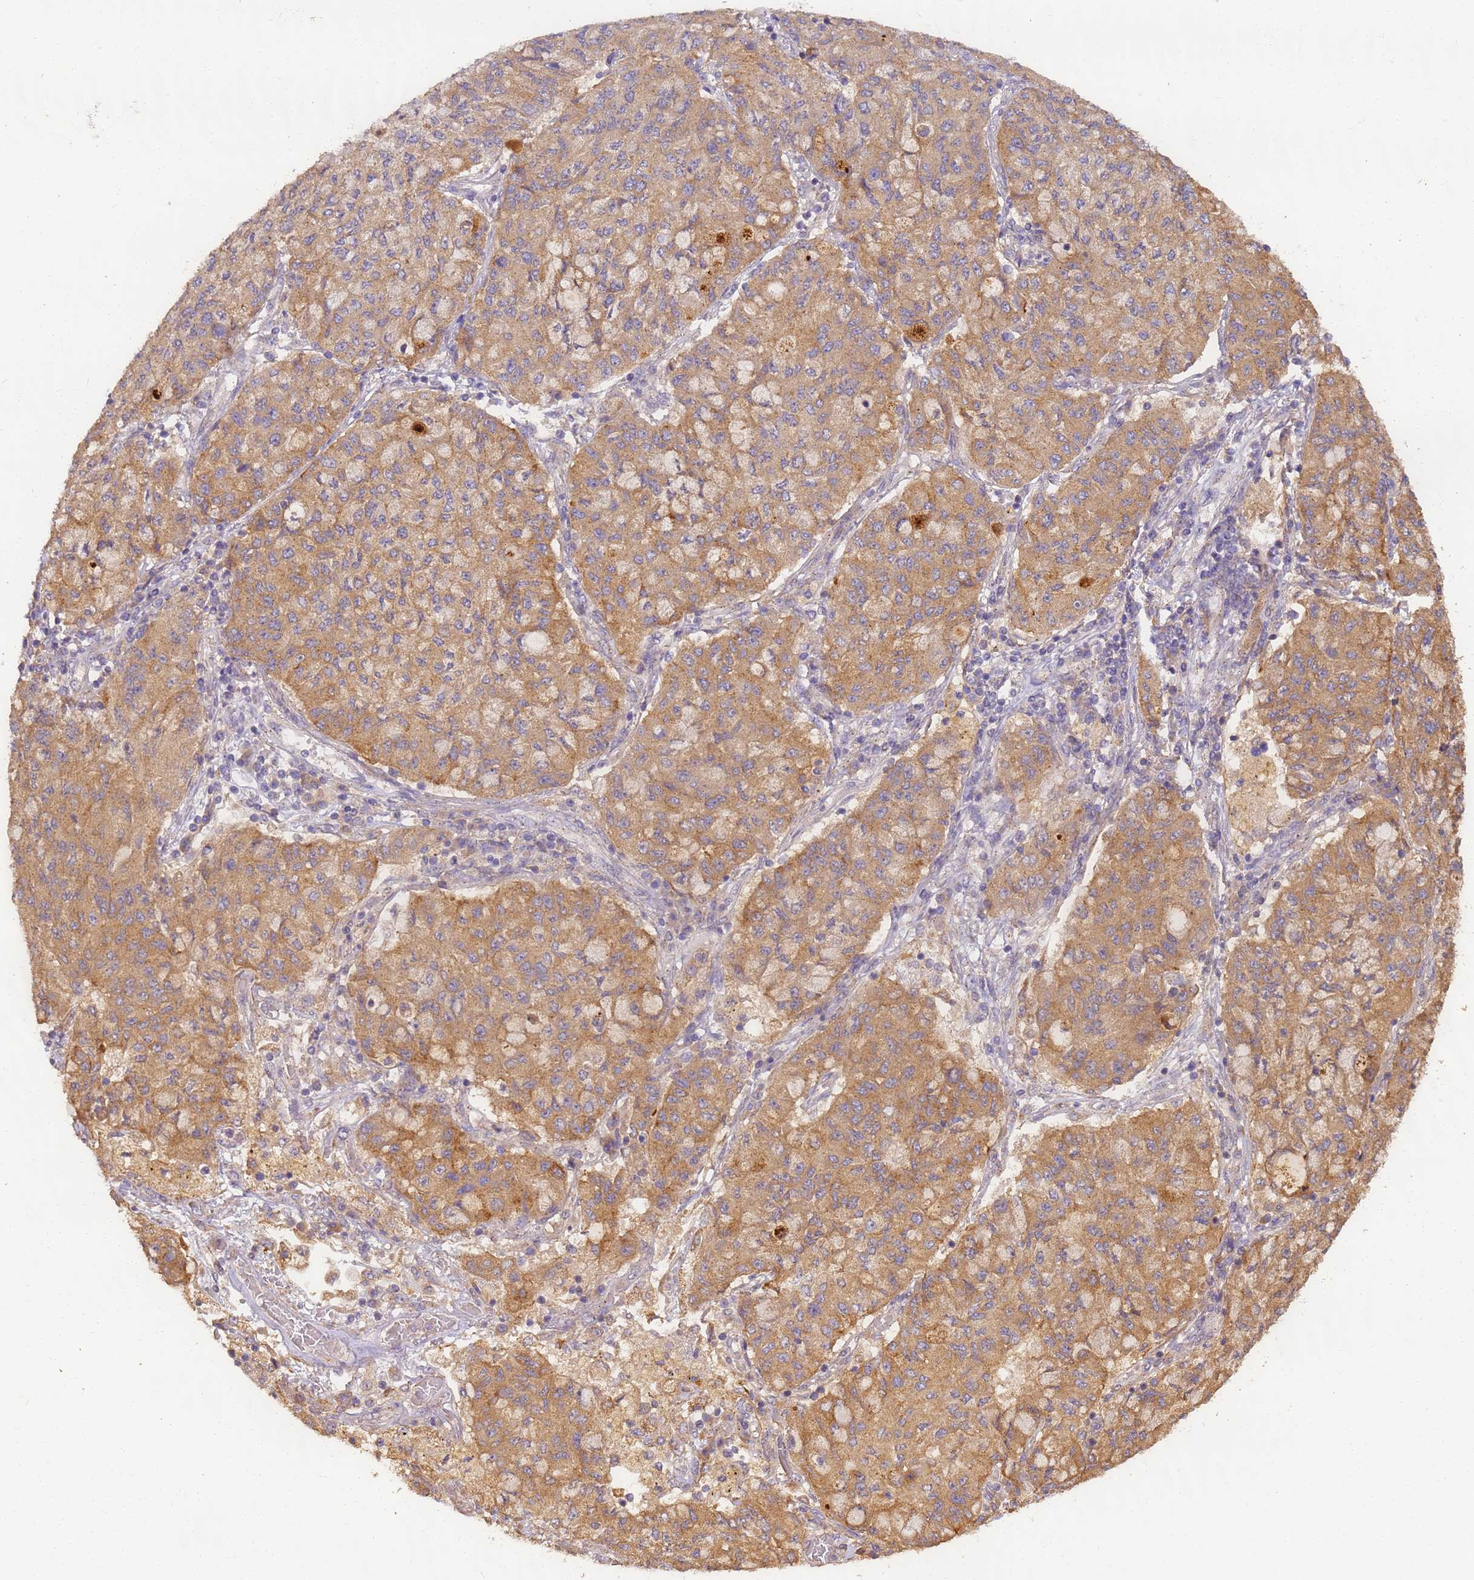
{"staining": {"intensity": "moderate", "quantity": ">75%", "location": "cytoplasmic/membranous"}, "tissue": "lung cancer", "cell_type": "Tumor cells", "image_type": "cancer", "snomed": [{"axis": "morphology", "description": "Squamous cell carcinoma, NOS"}, {"axis": "topography", "description": "Lung"}], "caption": "A brown stain shows moderate cytoplasmic/membranous positivity of a protein in lung cancer tumor cells.", "gene": "TIGAR", "patient": {"sex": "male", "age": 74}}